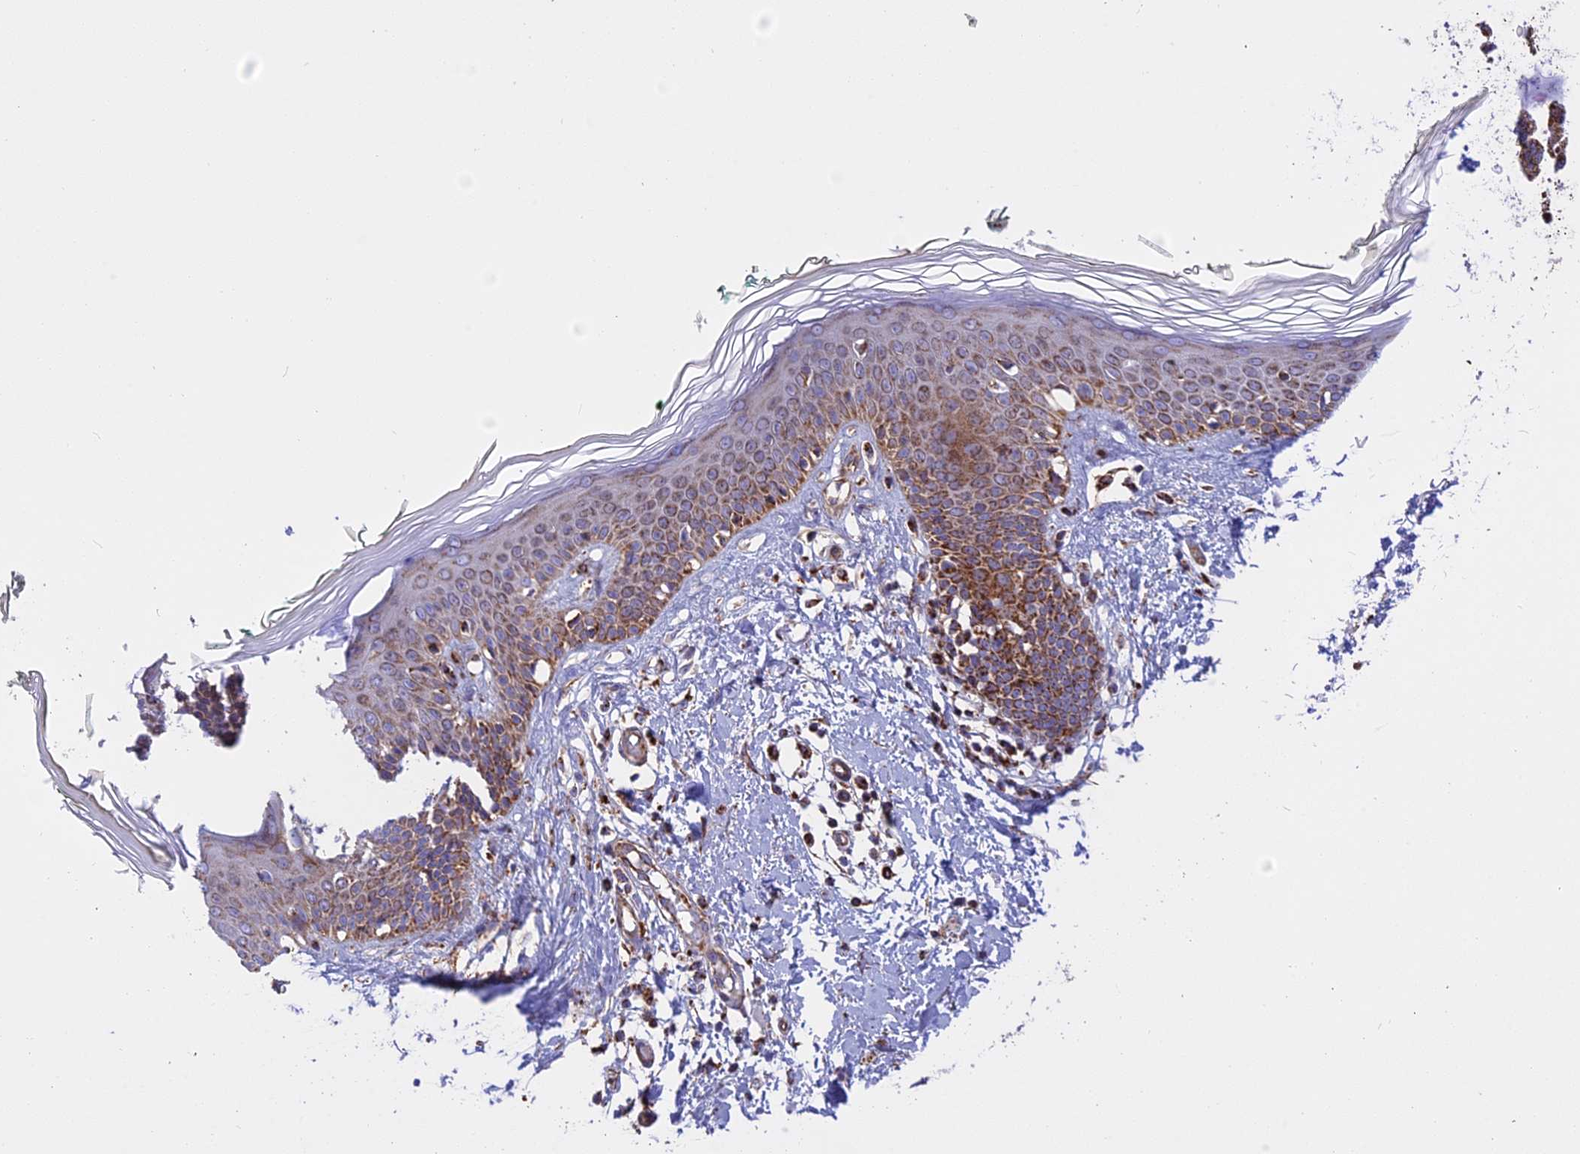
{"staining": {"intensity": "moderate", "quantity": ">75%", "location": "cytoplasmic/membranous"}, "tissue": "skin", "cell_type": "Fibroblasts", "image_type": "normal", "snomed": [{"axis": "morphology", "description": "Normal tissue, NOS"}, {"axis": "topography", "description": "Skin"}], "caption": "Moderate cytoplasmic/membranous positivity is identified in approximately >75% of fibroblasts in normal skin. (DAB IHC with brightfield microscopy, high magnification).", "gene": "UQCRB", "patient": {"sex": "male", "age": 62}}